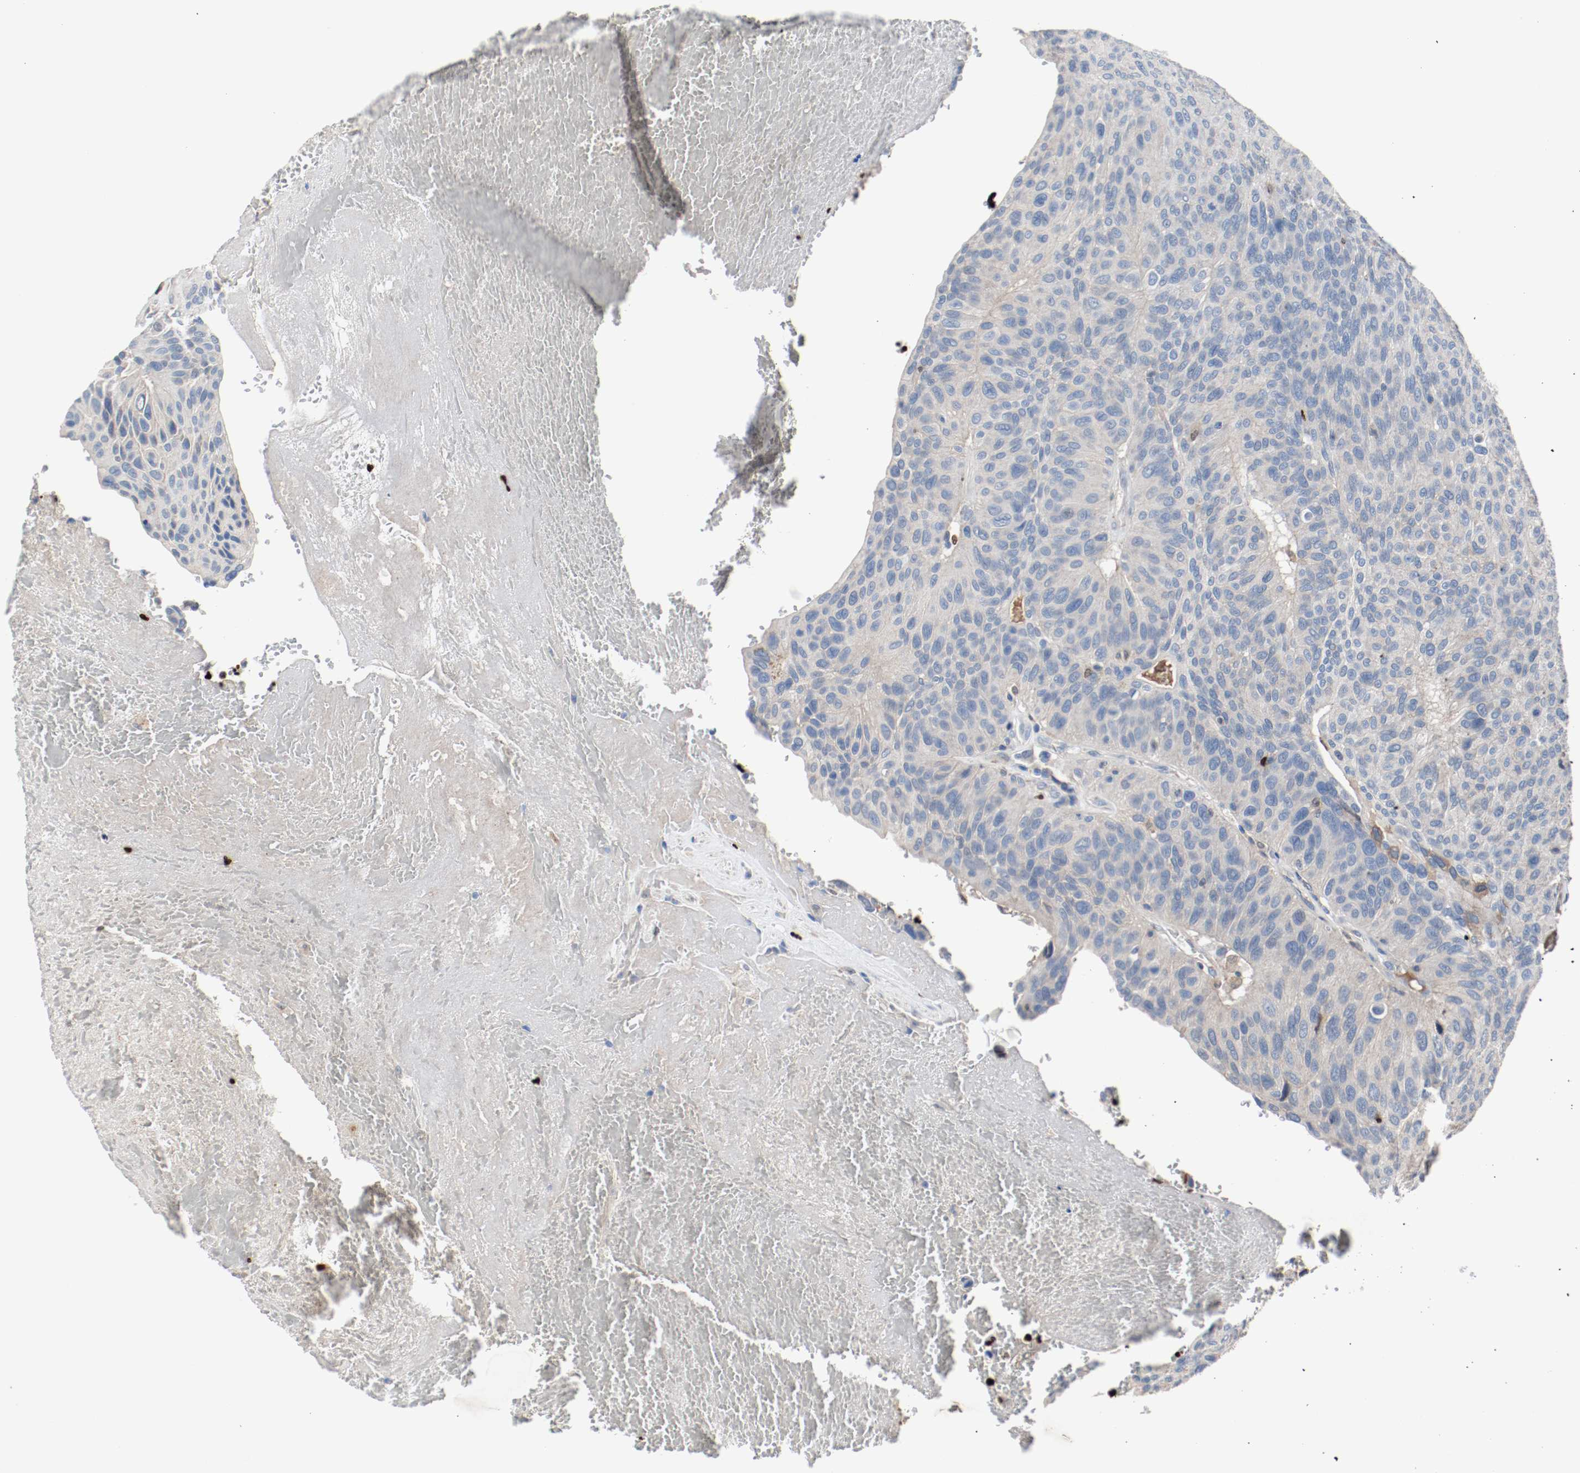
{"staining": {"intensity": "negative", "quantity": "none", "location": "none"}, "tissue": "urothelial cancer", "cell_type": "Tumor cells", "image_type": "cancer", "snomed": [{"axis": "morphology", "description": "Urothelial carcinoma, High grade"}, {"axis": "topography", "description": "Urinary bladder"}], "caption": "Immunohistochemical staining of urothelial carcinoma (high-grade) displays no significant positivity in tumor cells. (DAB immunohistochemistry (IHC), high magnification).", "gene": "BLK", "patient": {"sex": "male", "age": 66}}